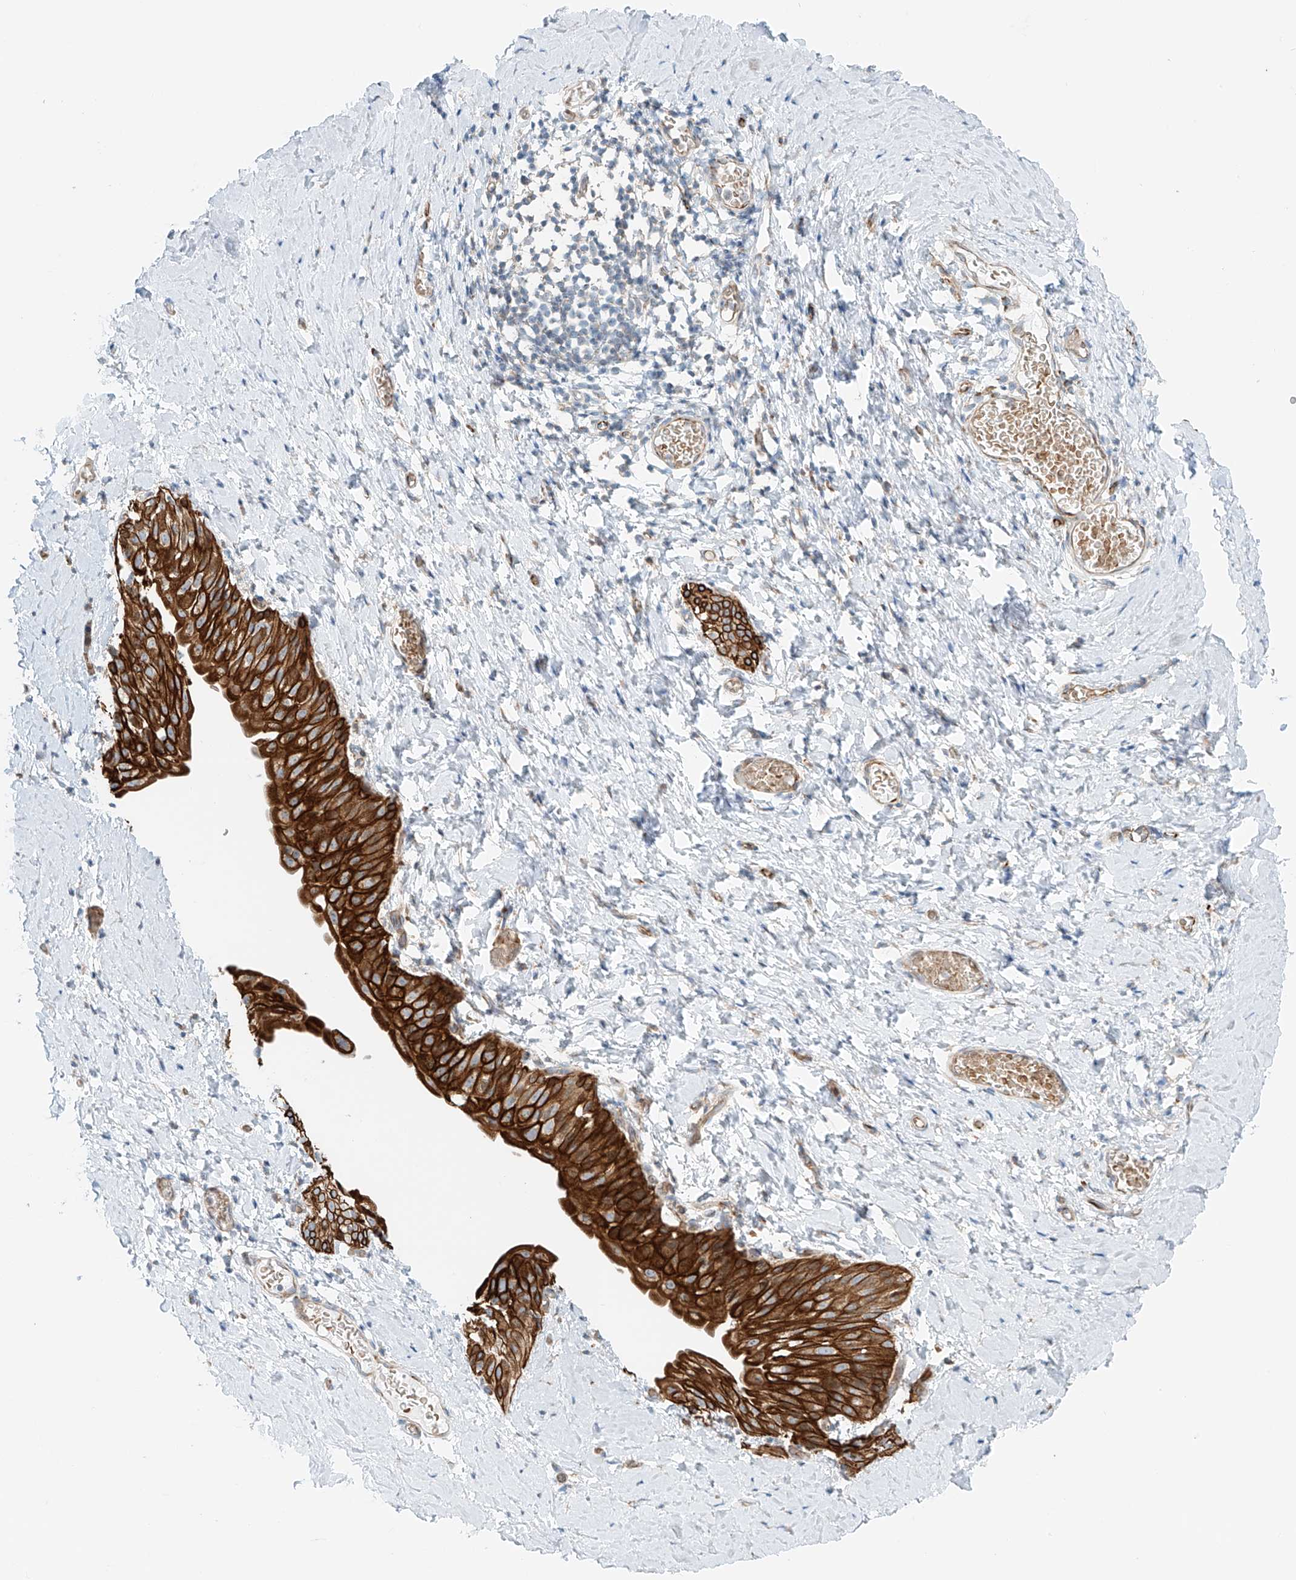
{"staining": {"intensity": "negative", "quantity": "none", "location": "none"}, "tissue": "smooth muscle", "cell_type": "Smooth muscle cells", "image_type": "normal", "snomed": [{"axis": "morphology", "description": "Normal tissue, NOS"}, {"axis": "topography", "description": "Smooth muscle"}], "caption": "This is an immunohistochemistry image of normal smooth muscle. There is no expression in smooth muscle cells.", "gene": "EIPR1", "patient": {"sex": "male", "age": 16}}